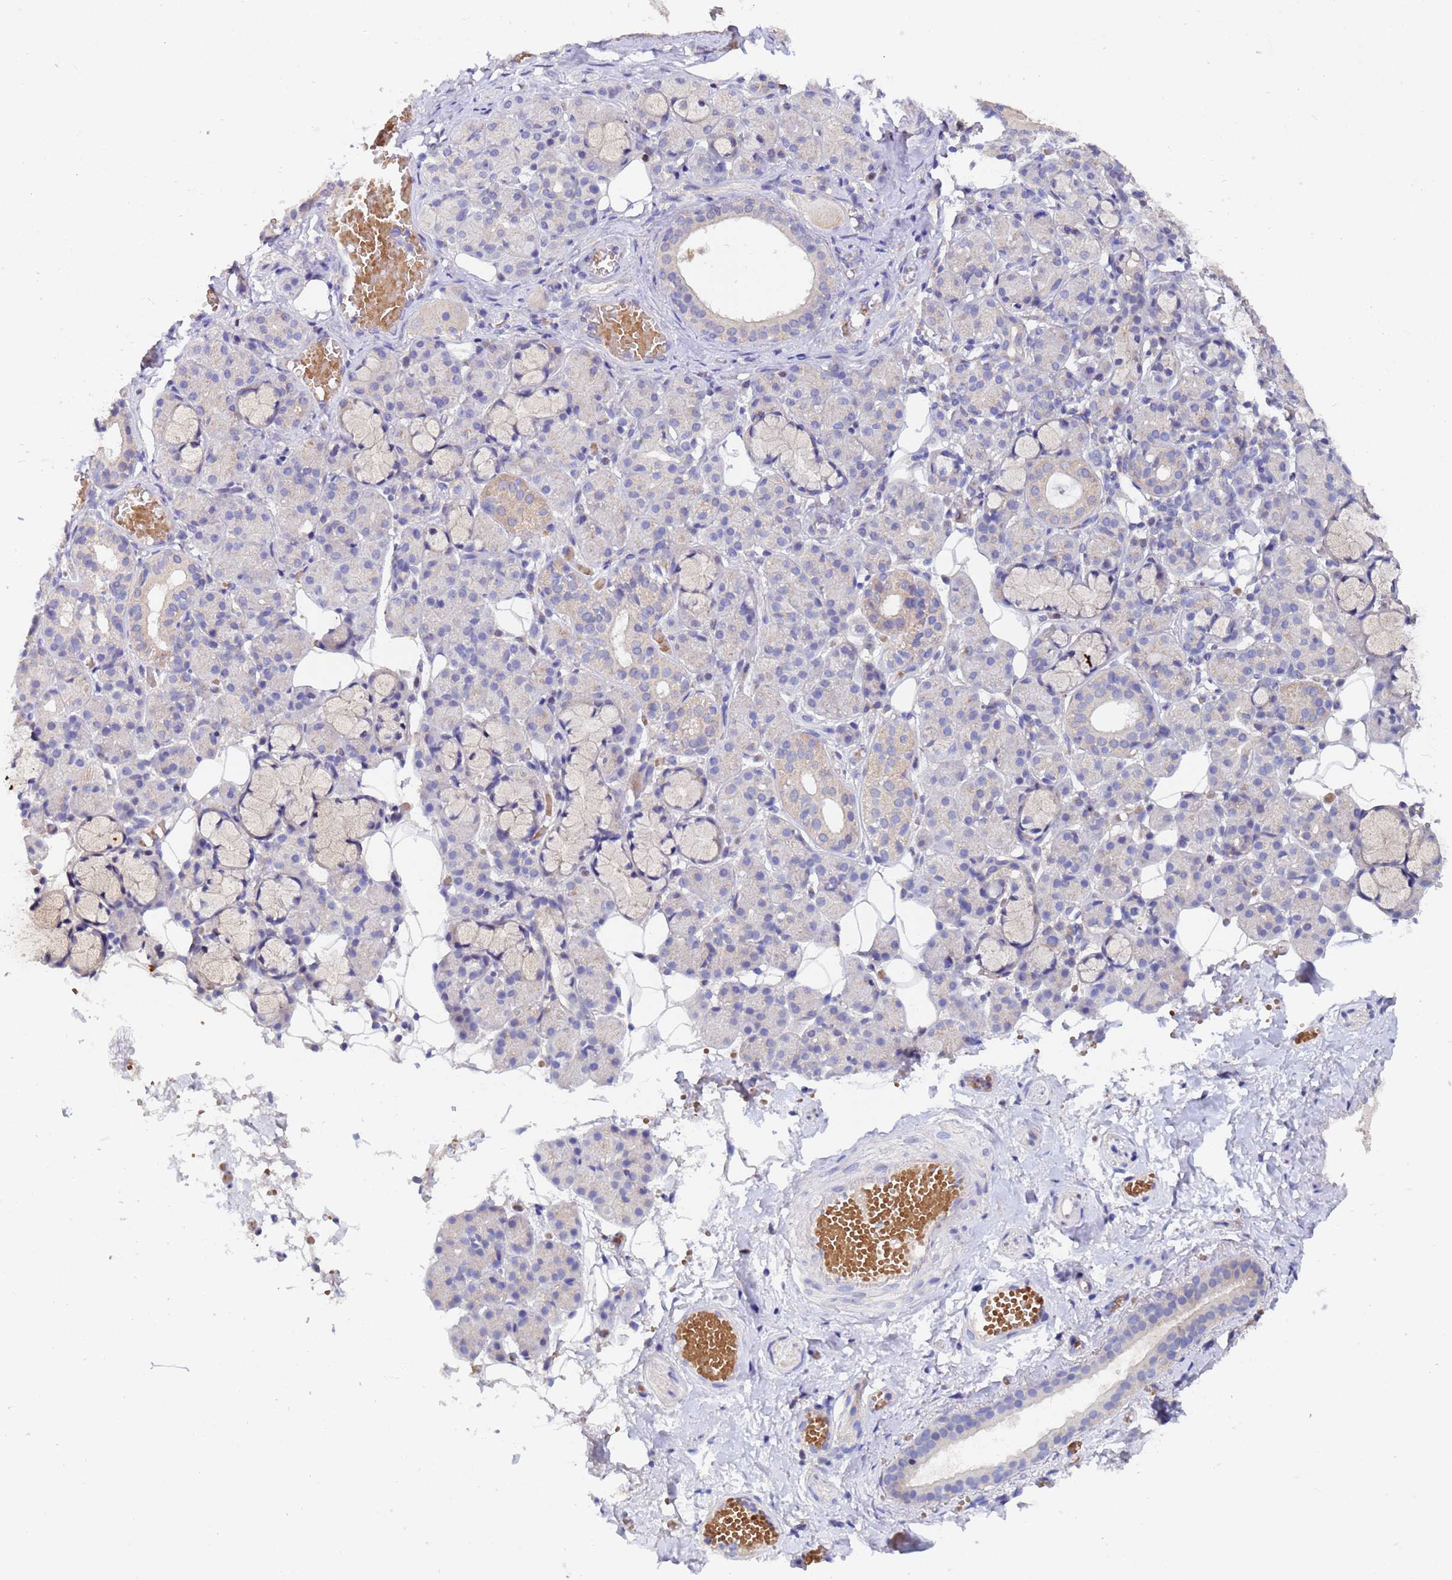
{"staining": {"intensity": "weak", "quantity": "<25%", "location": "cytoplasmic/membranous"}, "tissue": "salivary gland", "cell_type": "Glandular cells", "image_type": "normal", "snomed": [{"axis": "morphology", "description": "Normal tissue, NOS"}, {"axis": "topography", "description": "Salivary gland"}], "caption": "Salivary gland was stained to show a protein in brown. There is no significant expression in glandular cells. The staining is performed using DAB brown chromogen with nuclei counter-stained in using hematoxylin.", "gene": "IHO1", "patient": {"sex": "male", "age": 63}}